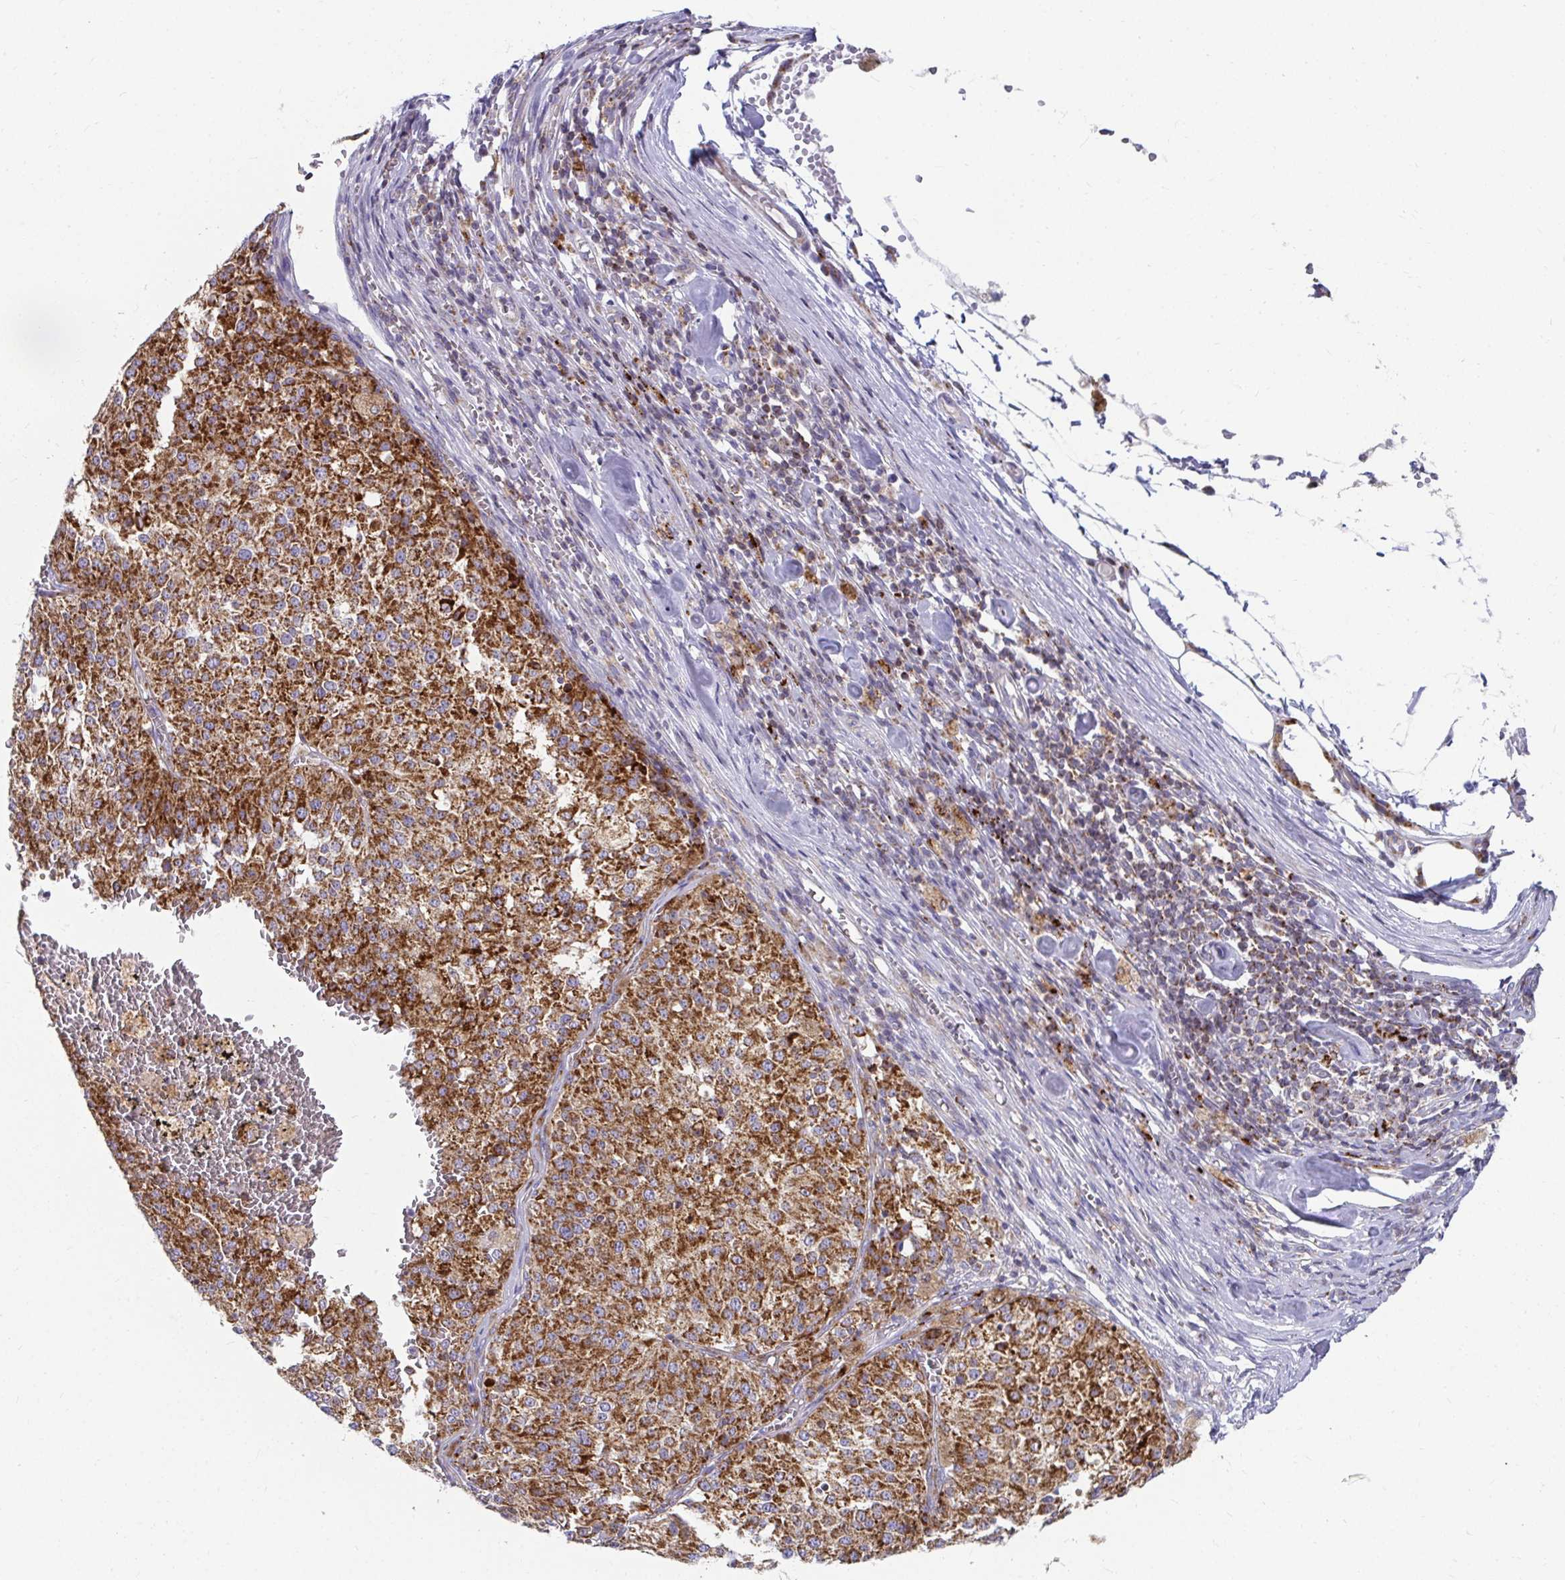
{"staining": {"intensity": "strong", "quantity": ">75%", "location": "cytoplasmic/membranous"}, "tissue": "melanoma", "cell_type": "Tumor cells", "image_type": "cancer", "snomed": [{"axis": "morphology", "description": "Malignant melanoma, Metastatic site"}, {"axis": "topography", "description": "Lymph node"}], "caption": "This image demonstrates immunohistochemistry (IHC) staining of malignant melanoma (metastatic site), with high strong cytoplasmic/membranous positivity in about >75% of tumor cells.", "gene": "EXOC5", "patient": {"sex": "female", "age": 64}}